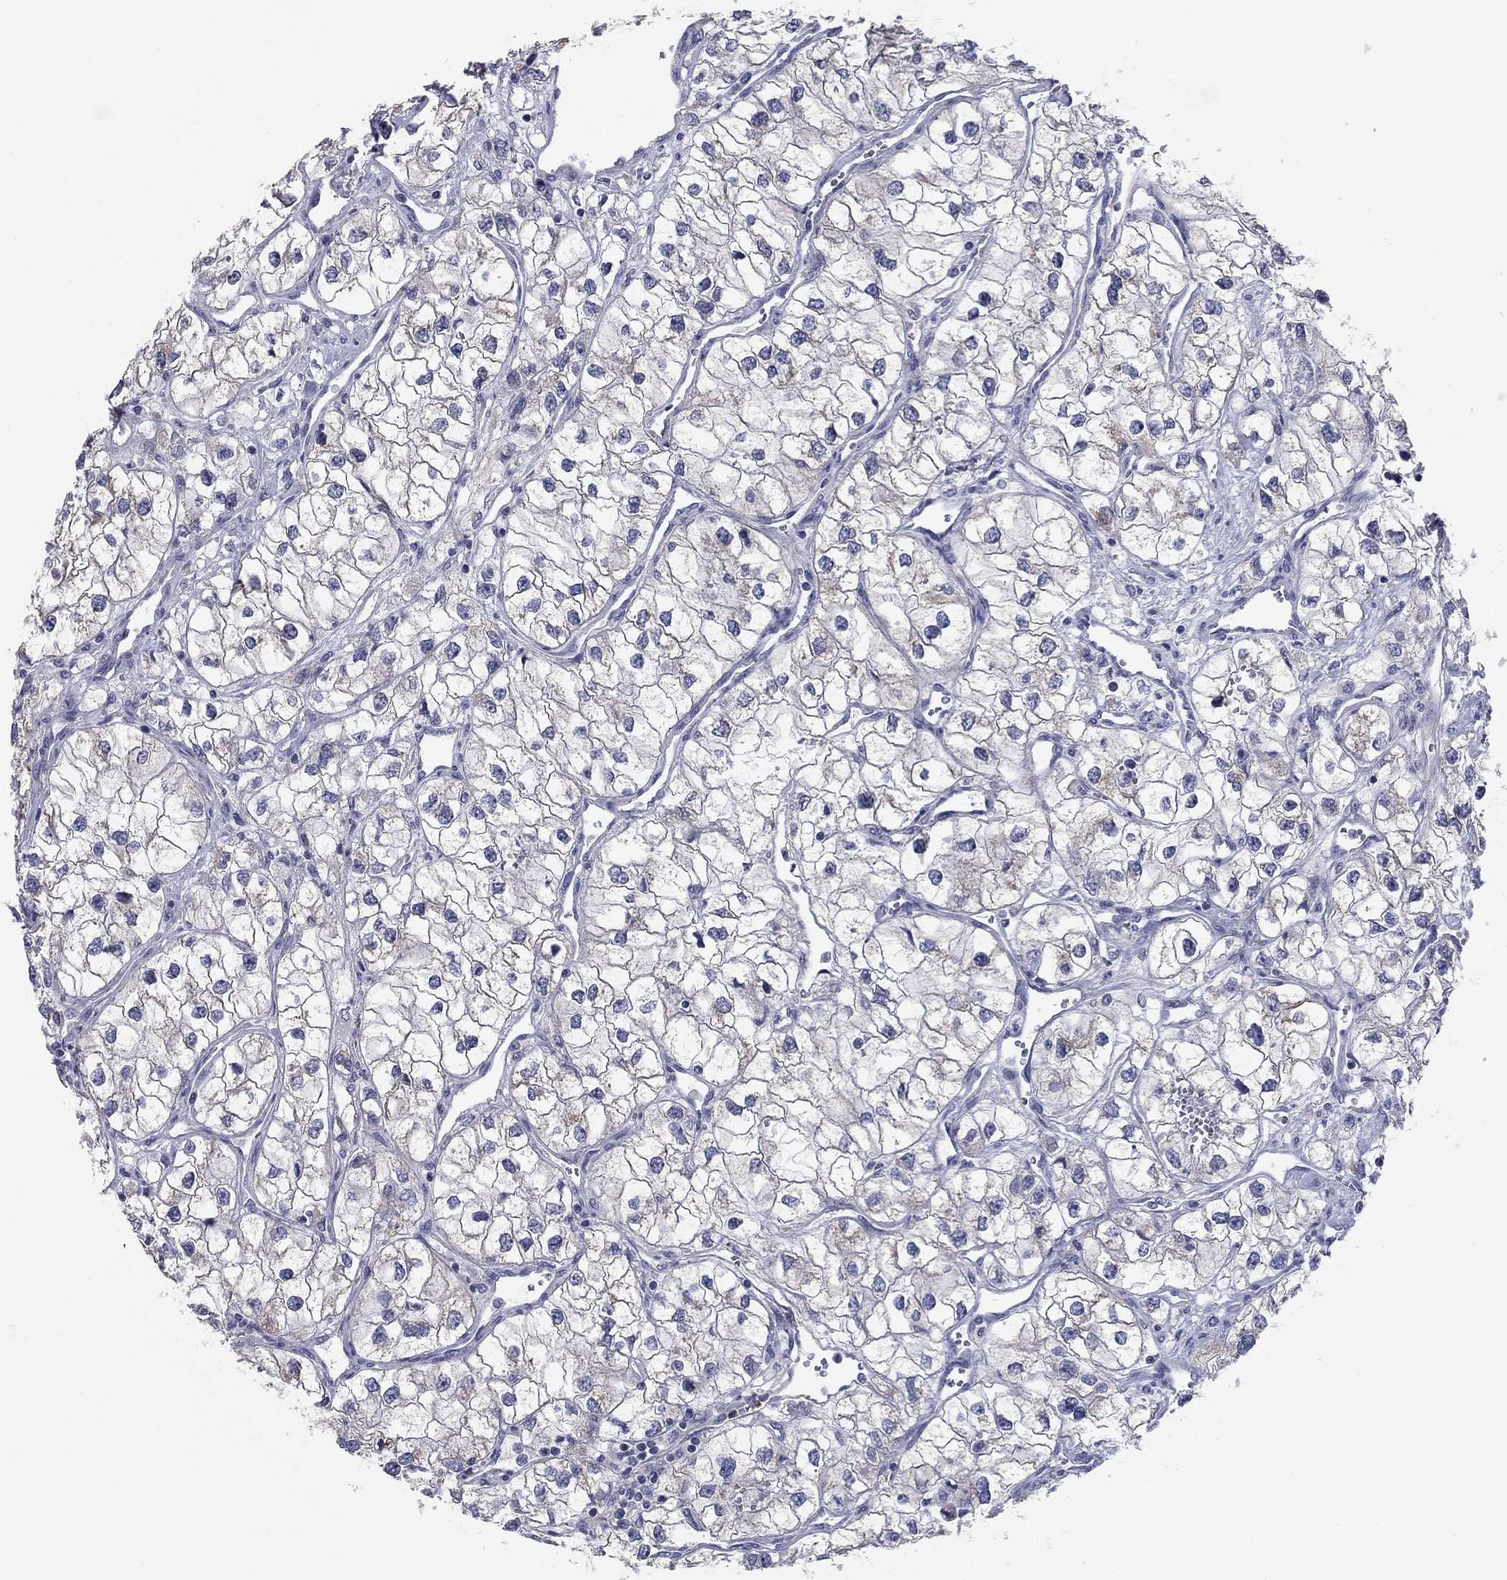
{"staining": {"intensity": "negative", "quantity": "none", "location": "none"}, "tissue": "renal cancer", "cell_type": "Tumor cells", "image_type": "cancer", "snomed": [{"axis": "morphology", "description": "Adenocarcinoma, NOS"}, {"axis": "topography", "description": "Kidney"}], "caption": "Immunohistochemistry (IHC) image of neoplastic tissue: human renal cancer stained with DAB (3,3'-diaminobenzidine) reveals no significant protein positivity in tumor cells.", "gene": "PTGDS", "patient": {"sex": "male", "age": 59}}